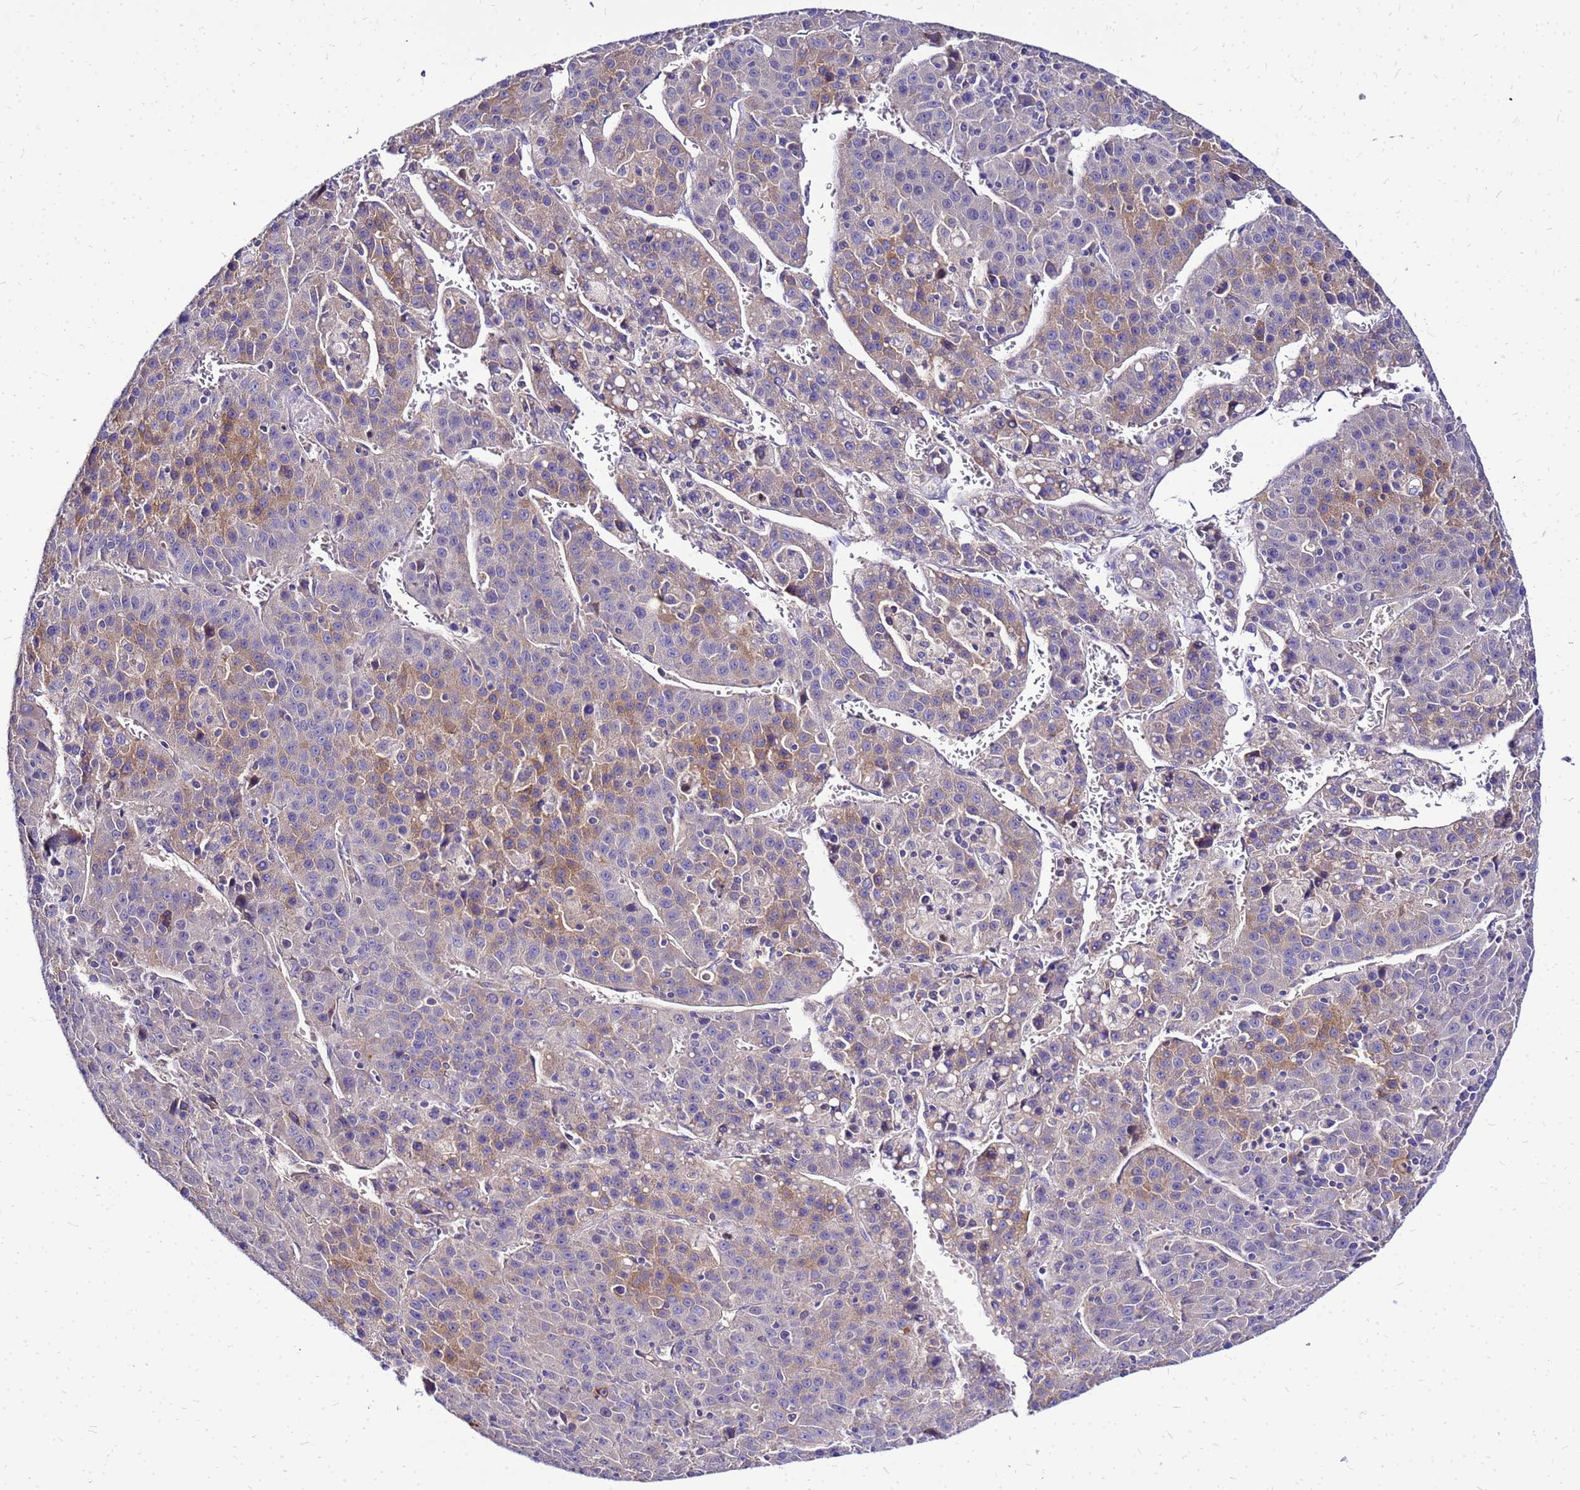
{"staining": {"intensity": "moderate", "quantity": "<25%", "location": "cytoplasmic/membranous"}, "tissue": "liver cancer", "cell_type": "Tumor cells", "image_type": "cancer", "snomed": [{"axis": "morphology", "description": "Carcinoma, Hepatocellular, NOS"}, {"axis": "topography", "description": "Liver"}], "caption": "High-magnification brightfield microscopy of hepatocellular carcinoma (liver) stained with DAB (brown) and counterstained with hematoxylin (blue). tumor cells exhibit moderate cytoplasmic/membranous expression is identified in about<25% of cells. (Brightfield microscopy of DAB IHC at high magnification).", "gene": "HERC5", "patient": {"sex": "female", "age": 53}}